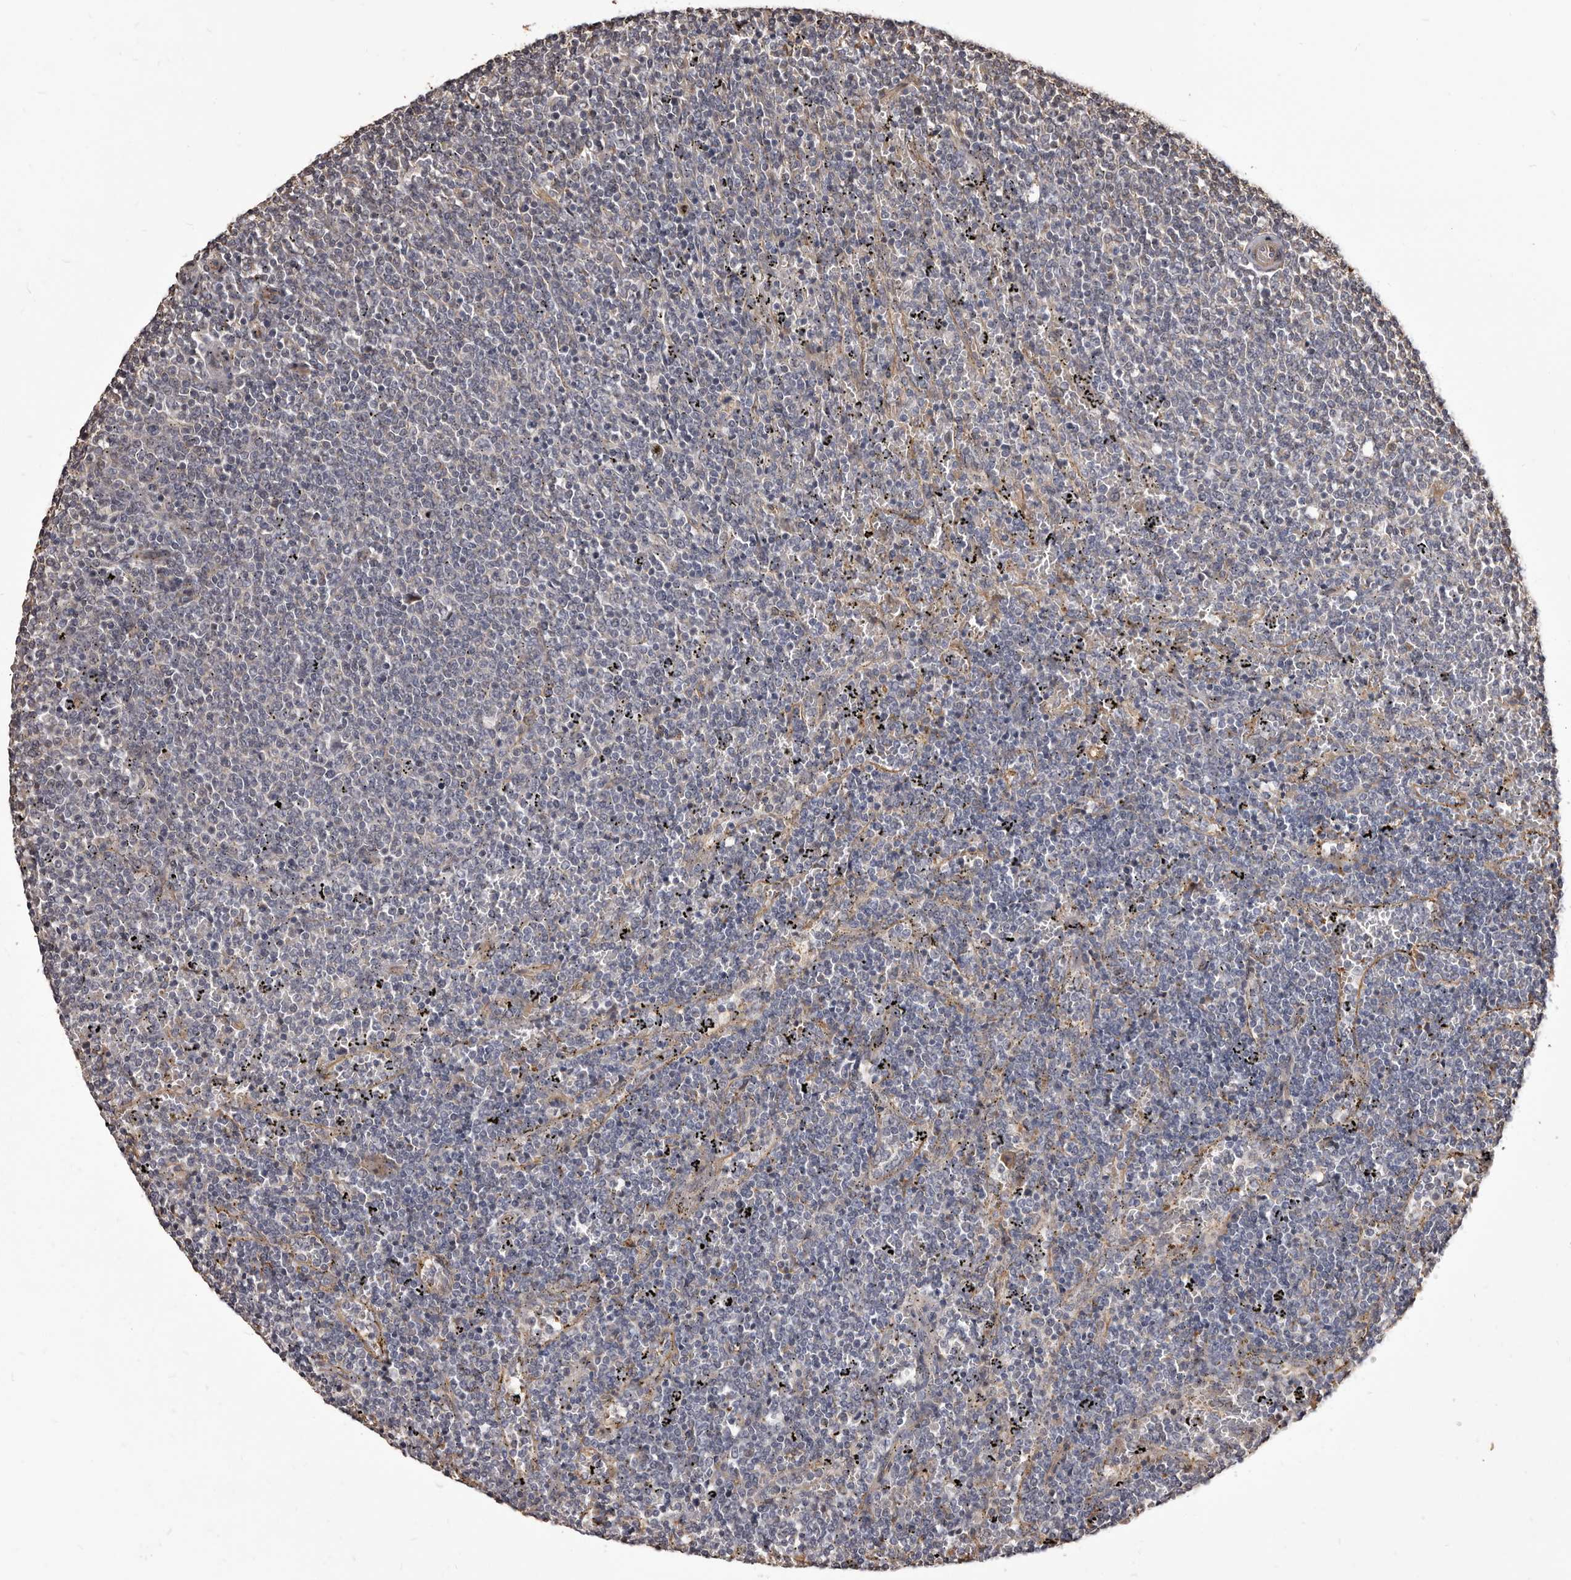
{"staining": {"intensity": "negative", "quantity": "none", "location": "none"}, "tissue": "lymphoma", "cell_type": "Tumor cells", "image_type": "cancer", "snomed": [{"axis": "morphology", "description": "Malignant lymphoma, non-Hodgkin's type, Low grade"}, {"axis": "topography", "description": "Spleen"}], "caption": "Immunohistochemical staining of human malignant lymphoma, non-Hodgkin's type (low-grade) reveals no significant staining in tumor cells. The staining is performed using DAB brown chromogen with nuclei counter-stained in using hematoxylin.", "gene": "ALPK1", "patient": {"sex": "female", "age": 50}}